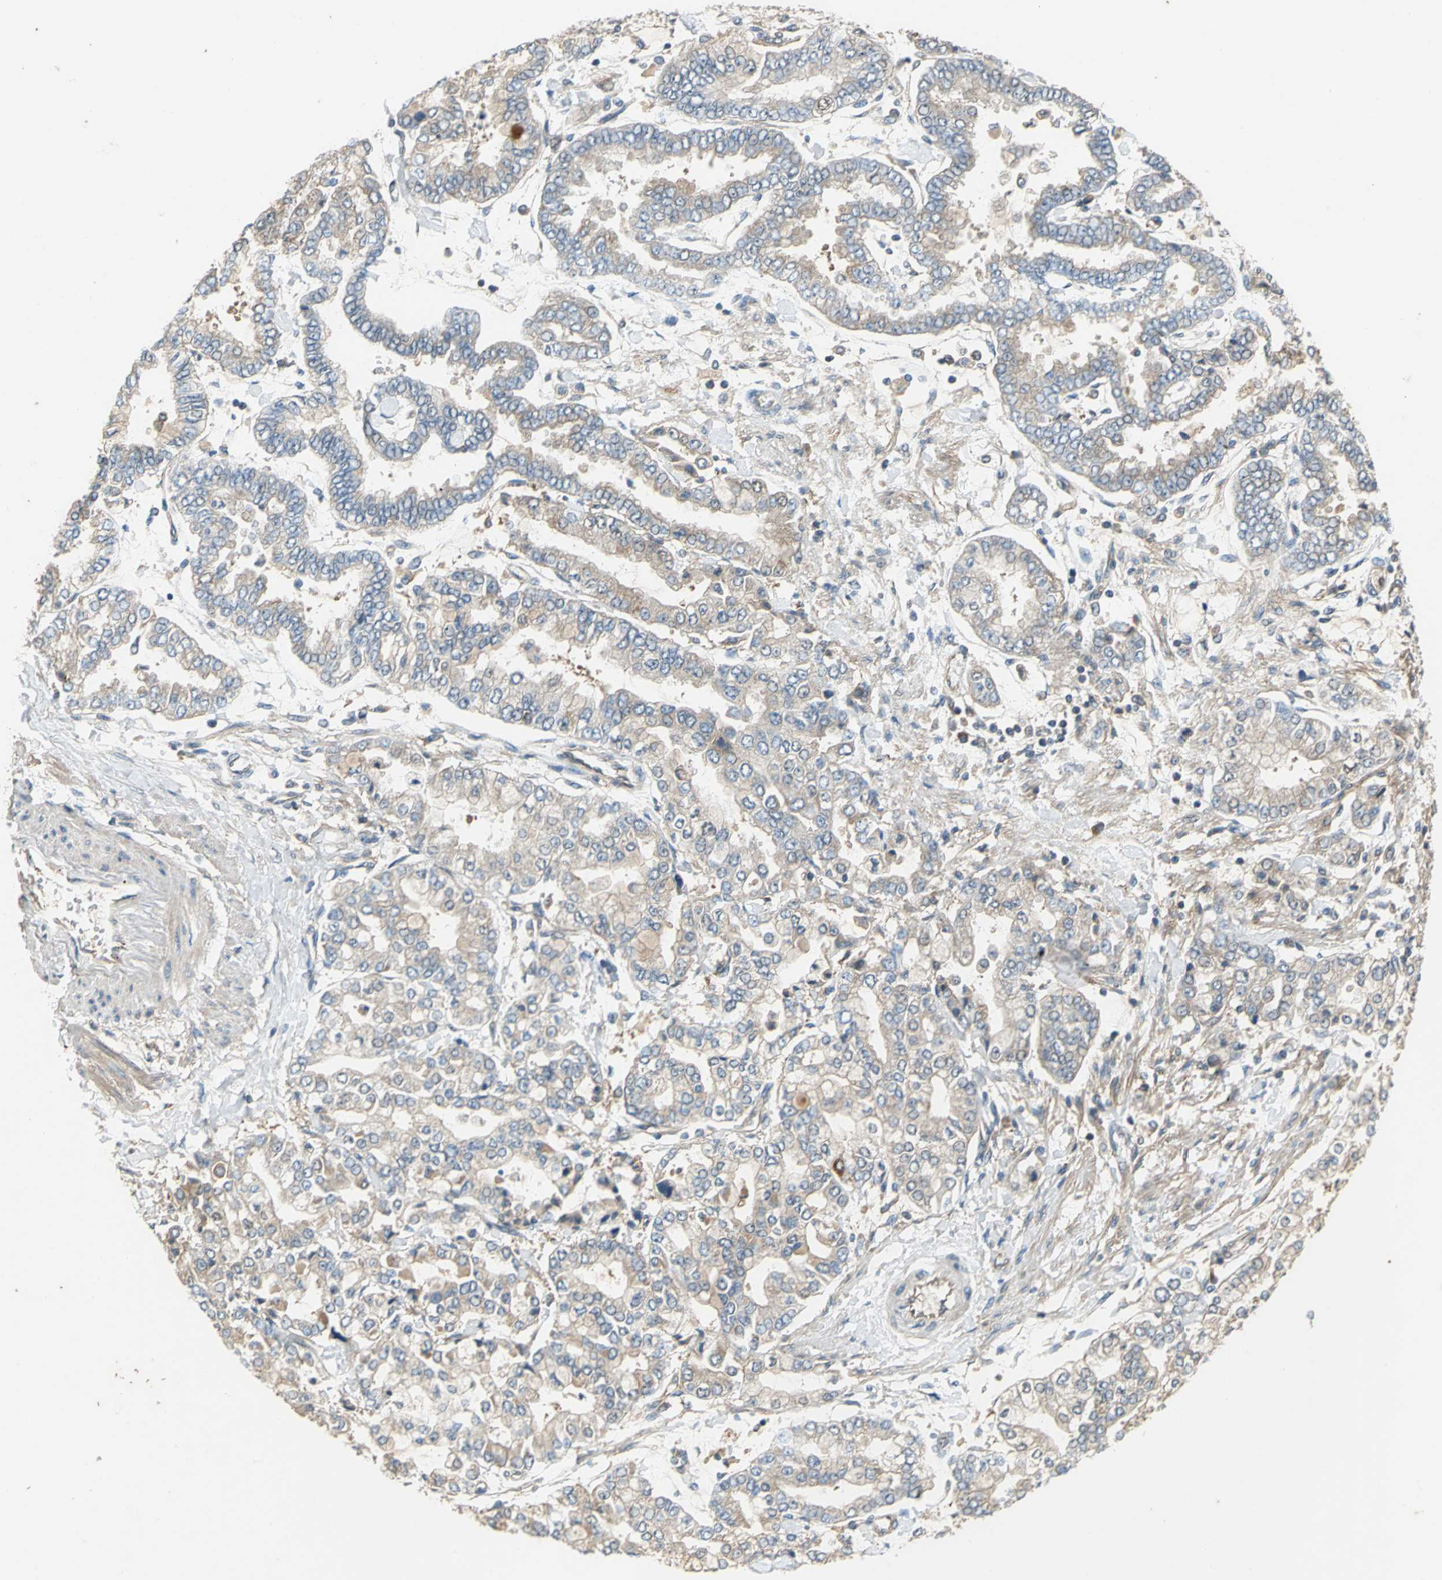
{"staining": {"intensity": "weak", "quantity": "25%-75%", "location": "cytoplasmic/membranous"}, "tissue": "stomach cancer", "cell_type": "Tumor cells", "image_type": "cancer", "snomed": [{"axis": "morphology", "description": "Normal tissue, NOS"}, {"axis": "morphology", "description": "Adenocarcinoma, NOS"}, {"axis": "topography", "description": "Stomach, upper"}, {"axis": "topography", "description": "Stomach"}], "caption": "Human stomach cancer stained with a brown dye demonstrates weak cytoplasmic/membranous positive expression in about 25%-75% of tumor cells.", "gene": "EMCN", "patient": {"sex": "male", "age": 76}}